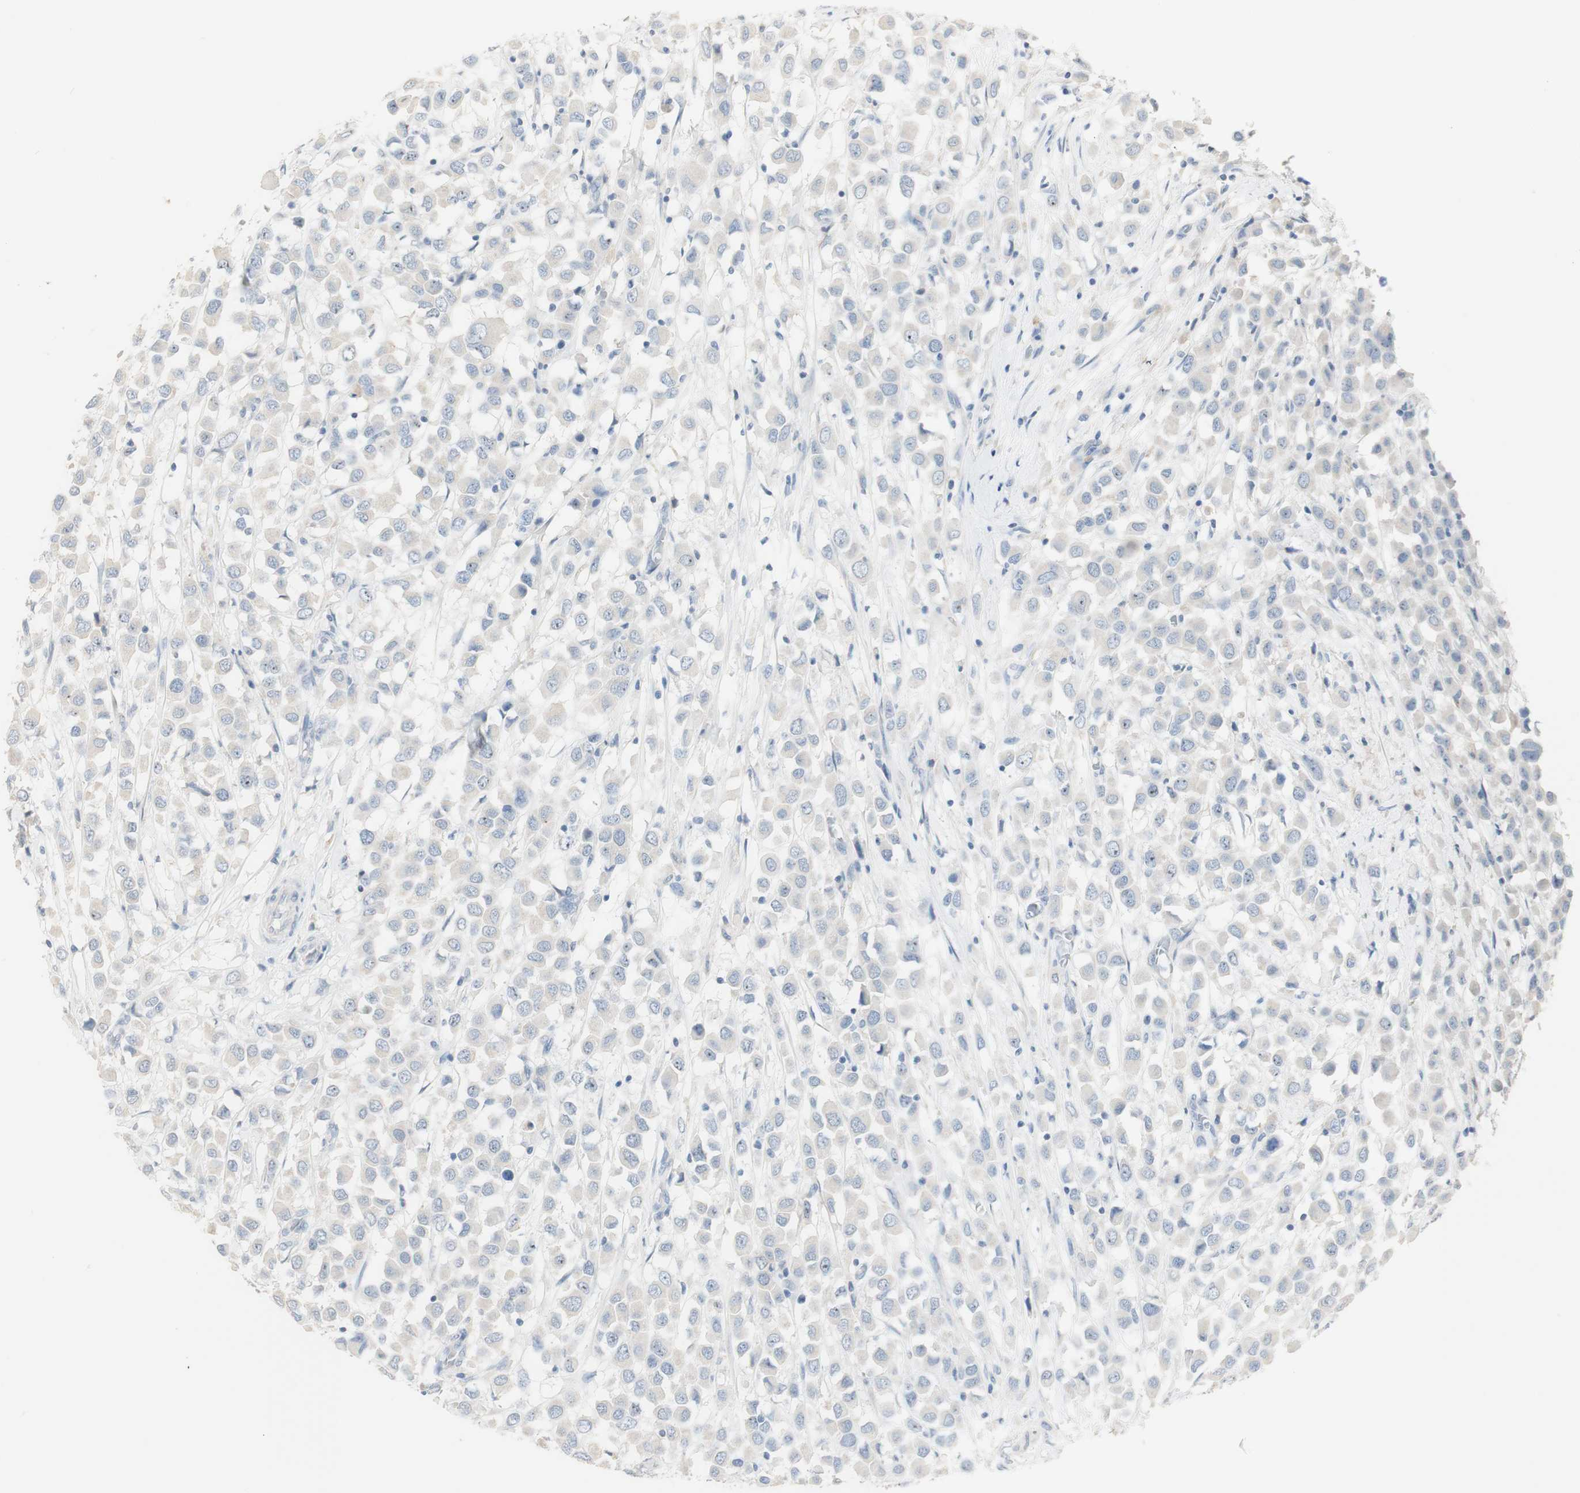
{"staining": {"intensity": "negative", "quantity": "none", "location": "none"}, "tissue": "breast cancer", "cell_type": "Tumor cells", "image_type": "cancer", "snomed": [{"axis": "morphology", "description": "Duct carcinoma"}, {"axis": "topography", "description": "Breast"}], "caption": "Tumor cells are negative for brown protein staining in breast intraductal carcinoma.", "gene": "ART3", "patient": {"sex": "female", "age": 61}}